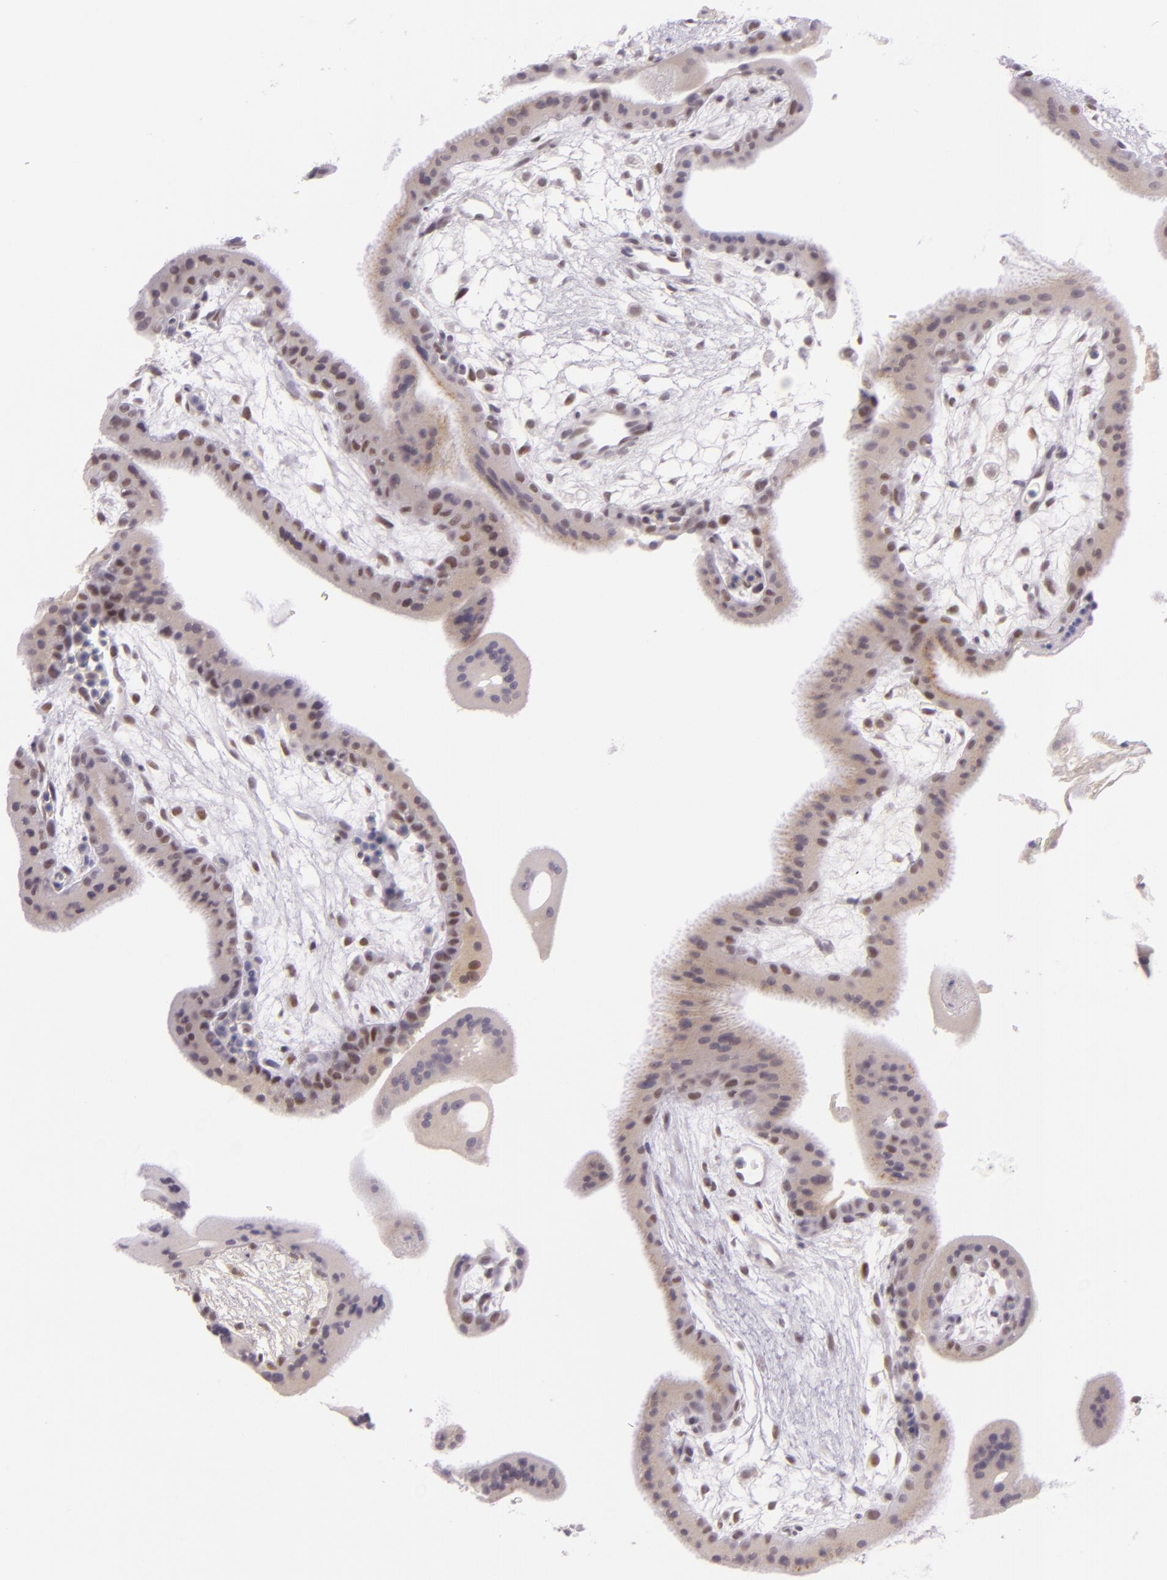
{"staining": {"intensity": "negative", "quantity": "none", "location": "none"}, "tissue": "placenta", "cell_type": "Decidual cells", "image_type": "normal", "snomed": [{"axis": "morphology", "description": "Normal tissue, NOS"}, {"axis": "topography", "description": "Placenta"}], "caption": "An immunohistochemistry (IHC) micrograph of normal placenta is shown. There is no staining in decidual cells of placenta.", "gene": "CHEK2", "patient": {"sex": "female", "age": 35}}